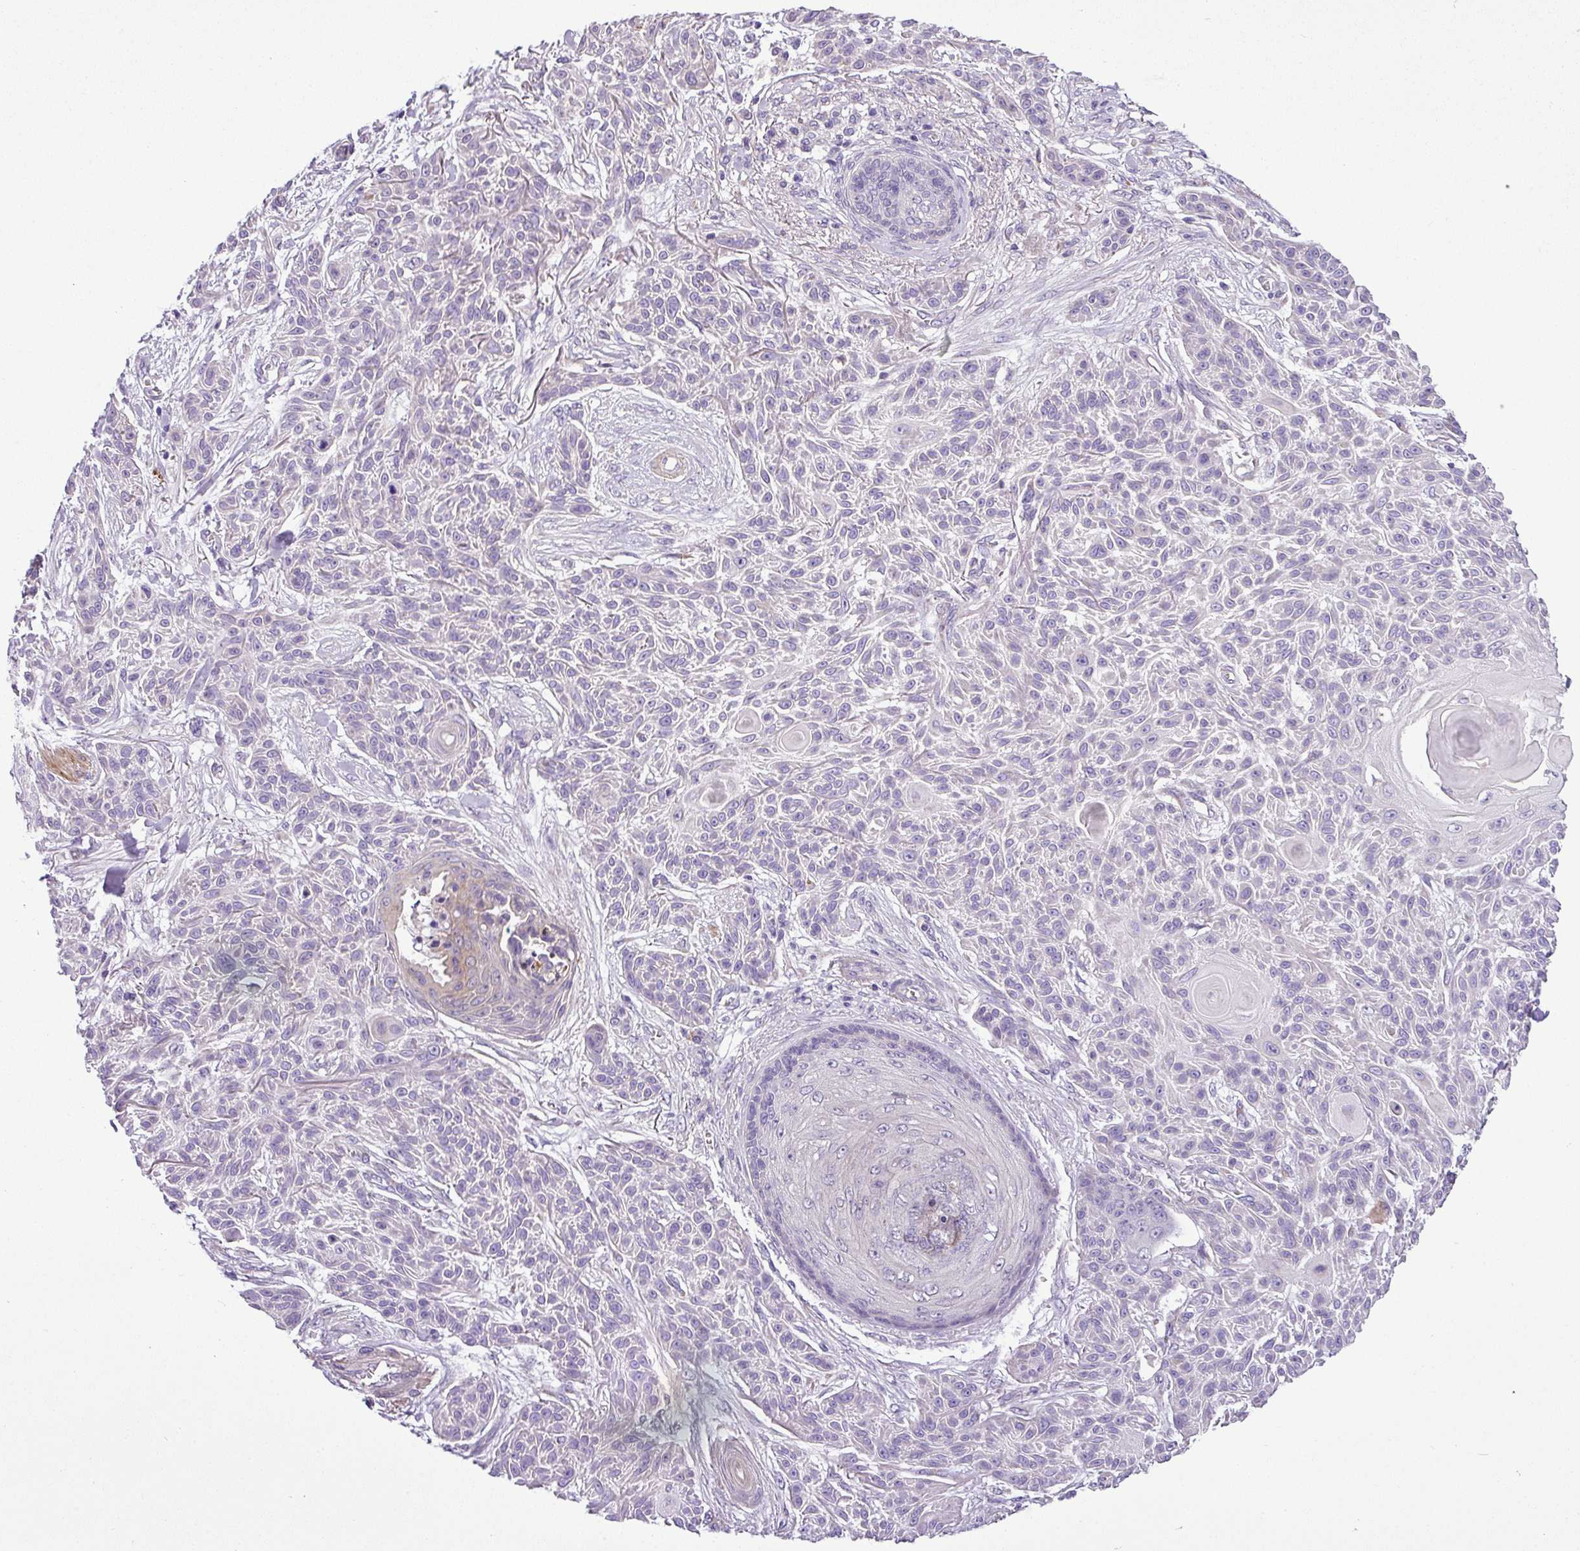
{"staining": {"intensity": "negative", "quantity": "none", "location": "none"}, "tissue": "skin cancer", "cell_type": "Tumor cells", "image_type": "cancer", "snomed": [{"axis": "morphology", "description": "Squamous cell carcinoma, NOS"}, {"axis": "topography", "description": "Skin"}], "caption": "Skin cancer (squamous cell carcinoma) was stained to show a protein in brown. There is no significant positivity in tumor cells. (Brightfield microscopy of DAB (3,3'-diaminobenzidine) IHC at high magnification).", "gene": "MOCS3", "patient": {"sex": "male", "age": 86}}